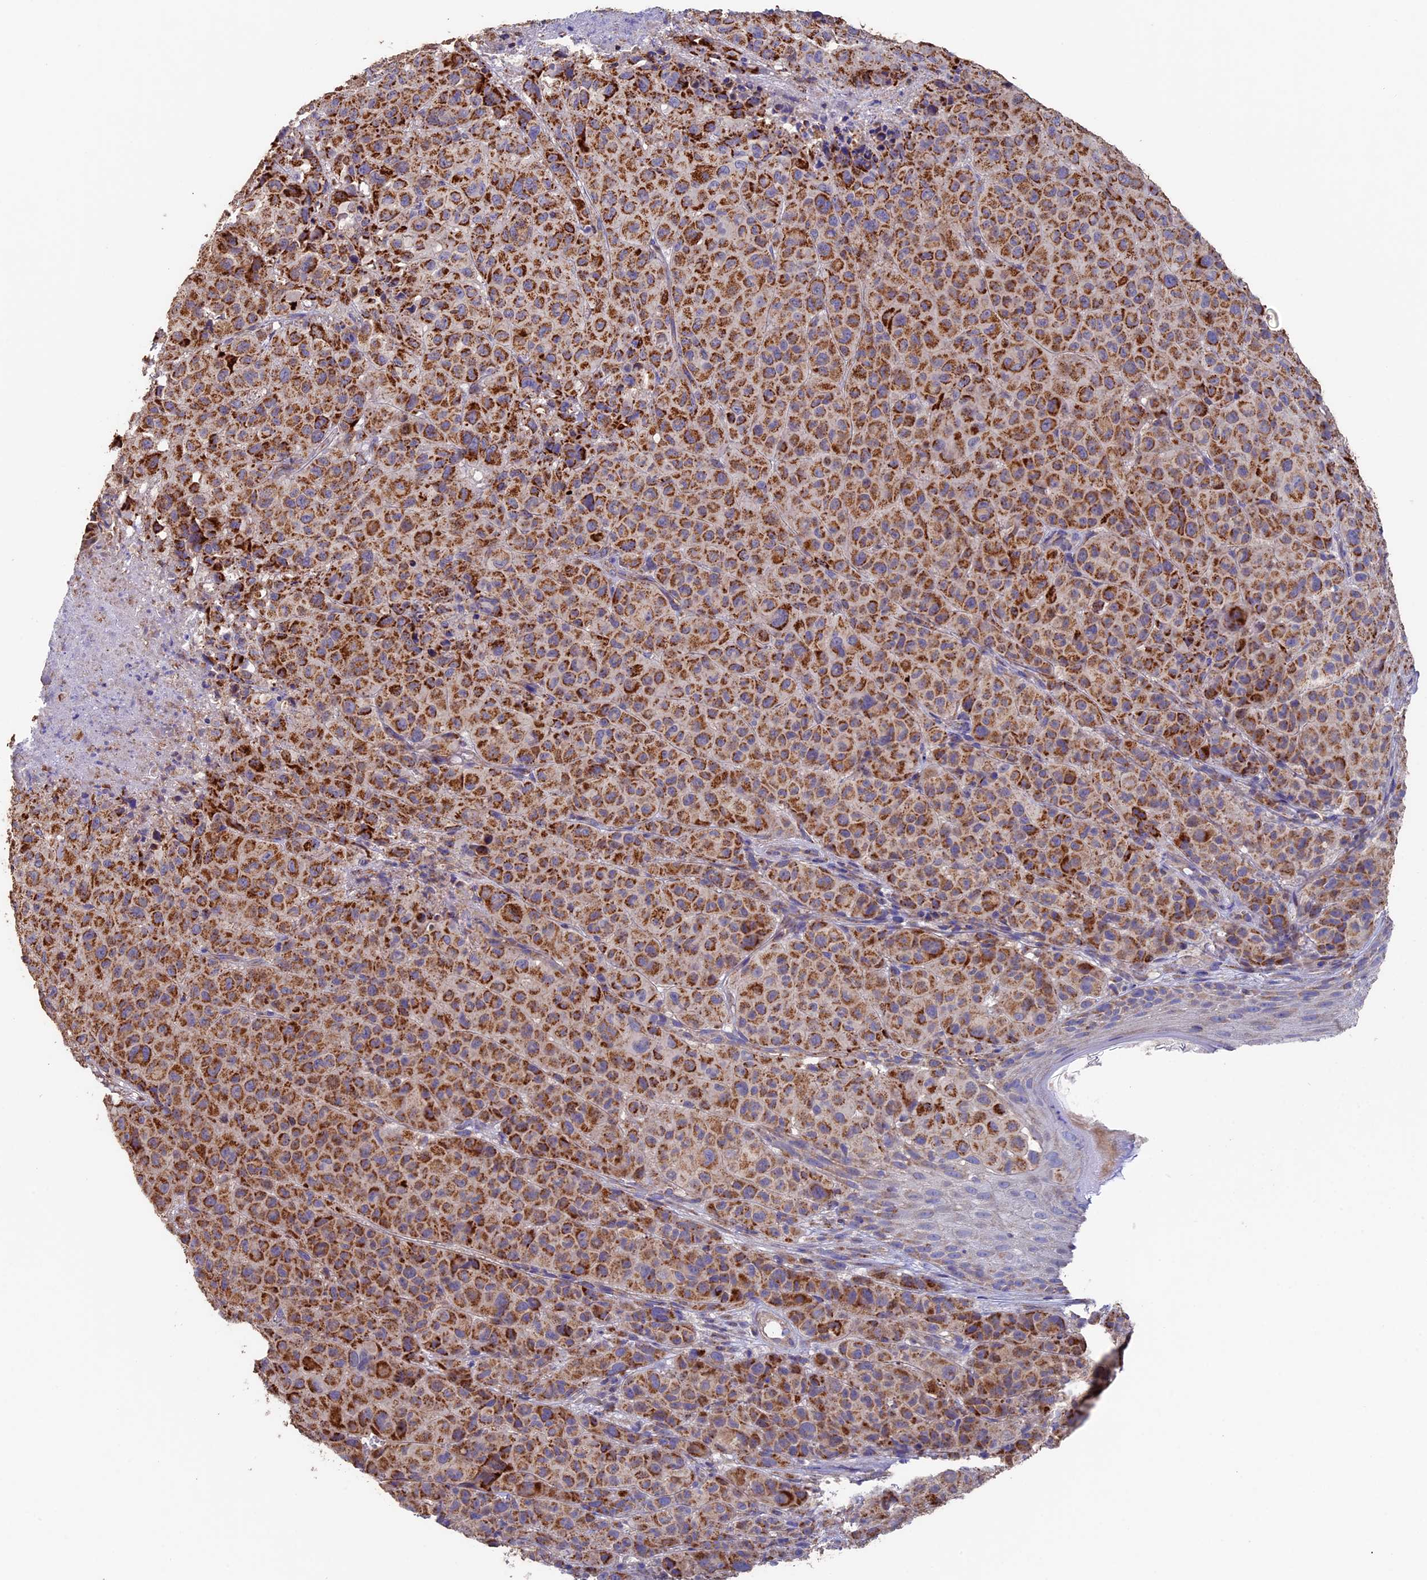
{"staining": {"intensity": "strong", "quantity": ">75%", "location": "cytoplasmic/membranous"}, "tissue": "melanoma", "cell_type": "Tumor cells", "image_type": "cancer", "snomed": [{"axis": "morphology", "description": "Malignant melanoma, NOS"}, {"axis": "topography", "description": "Skin"}], "caption": "Melanoma tissue shows strong cytoplasmic/membranous positivity in about >75% of tumor cells", "gene": "ADAT1", "patient": {"sex": "male", "age": 73}}